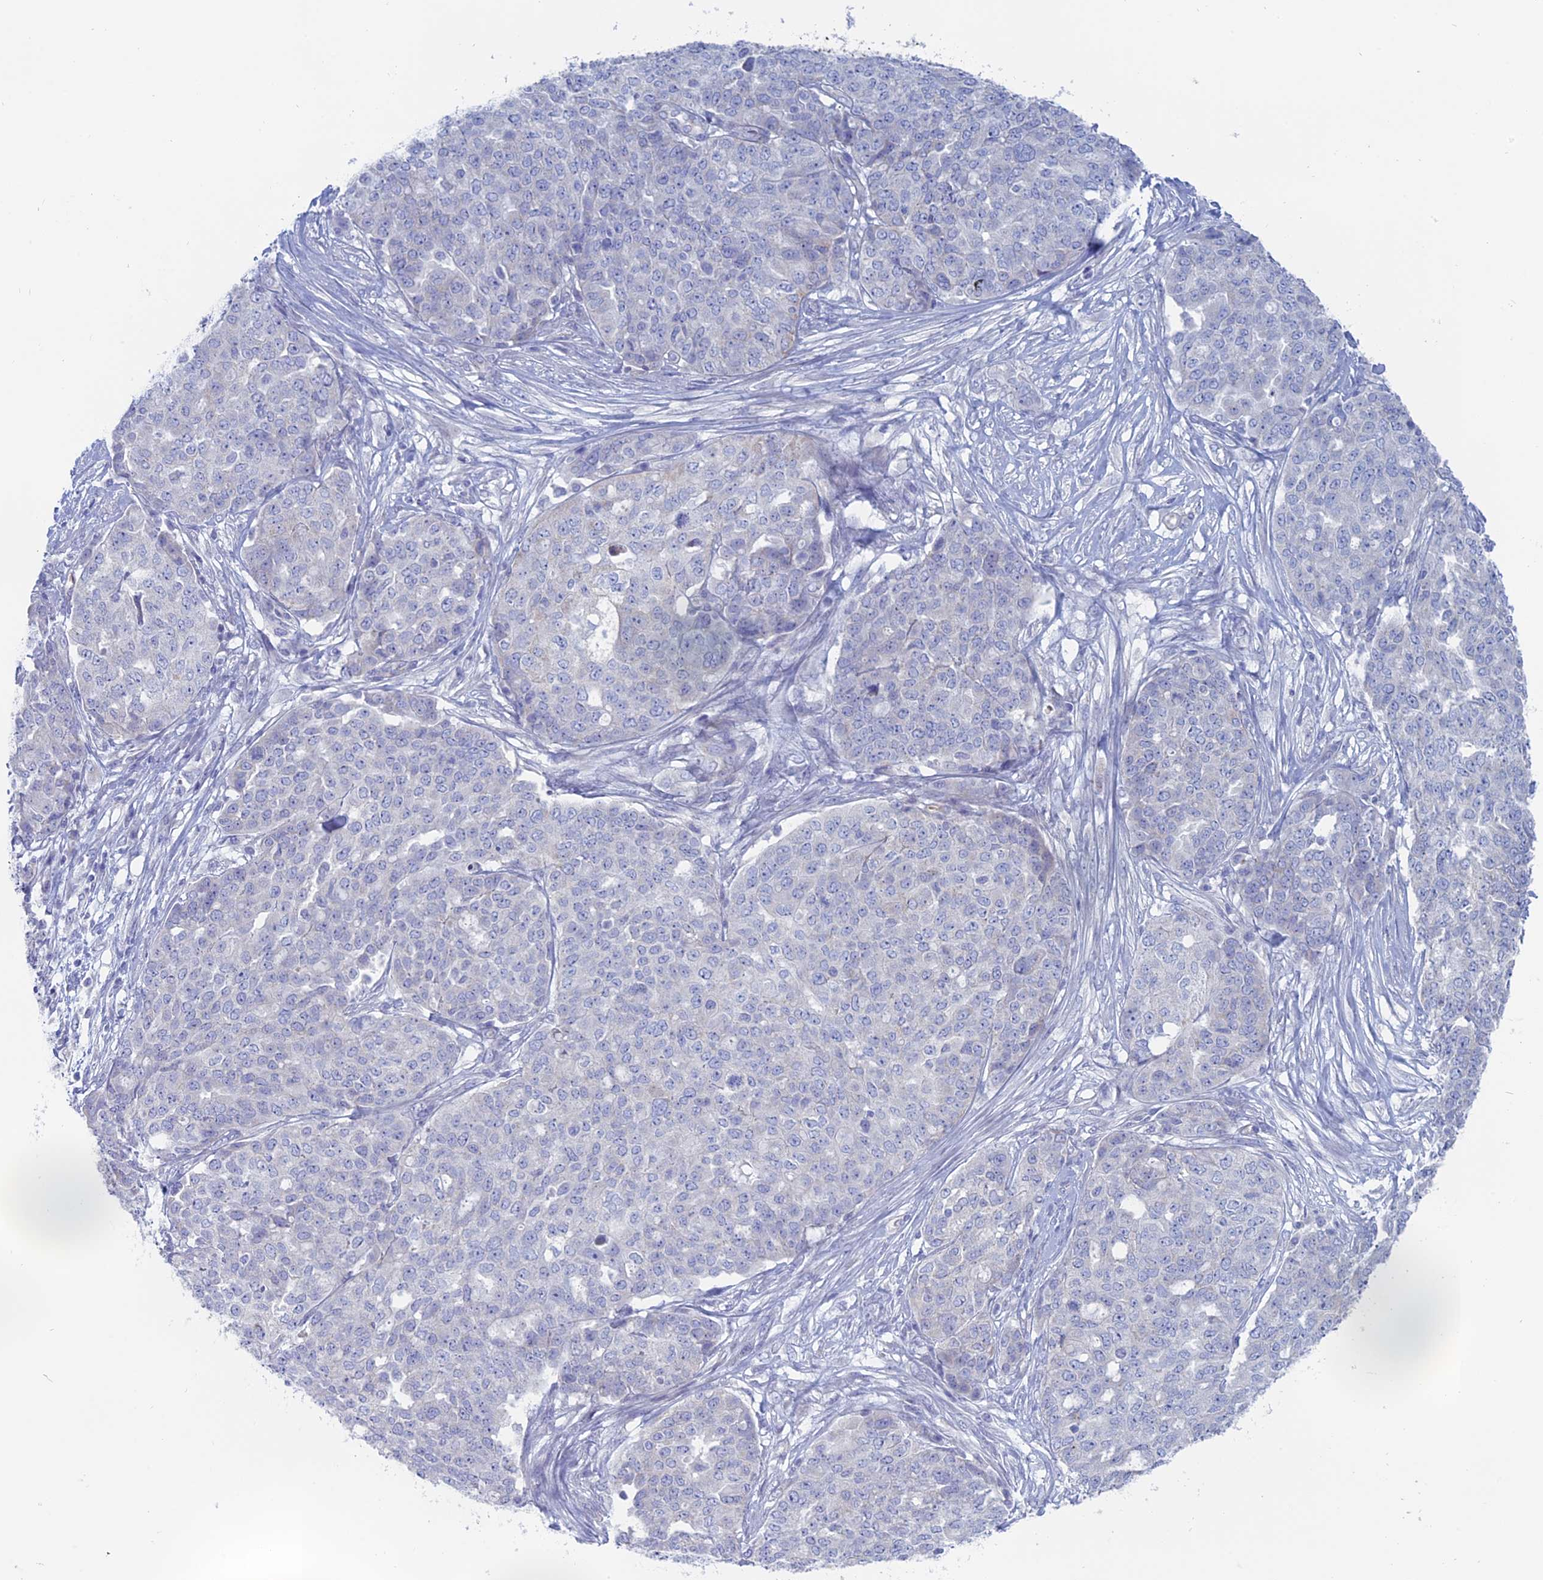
{"staining": {"intensity": "negative", "quantity": "none", "location": "none"}, "tissue": "ovarian cancer", "cell_type": "Tumor cells", "image_type": "cancer", "snomed": [{"axis": "morphology", "description": "Cystadenocarcinoma, serous, NOS"}, {"axis": "topography", "description": "Soft tissue"}, {"axis": "topography", "description": "Ovary"}], "caption": "This photomicrograph is of ovarian cancer stained with immunohistochemistry (IHC) to label a protein in brown with the nuclei are counter-stained blue. There is no positivity in tumor cells. (DAB (3,3'-diaminobenzidine) IHC visualized using brightfield microscopy, high magnification).", "gene": "TBC1D30", "patient": {"sex": "female", "age": 57}}